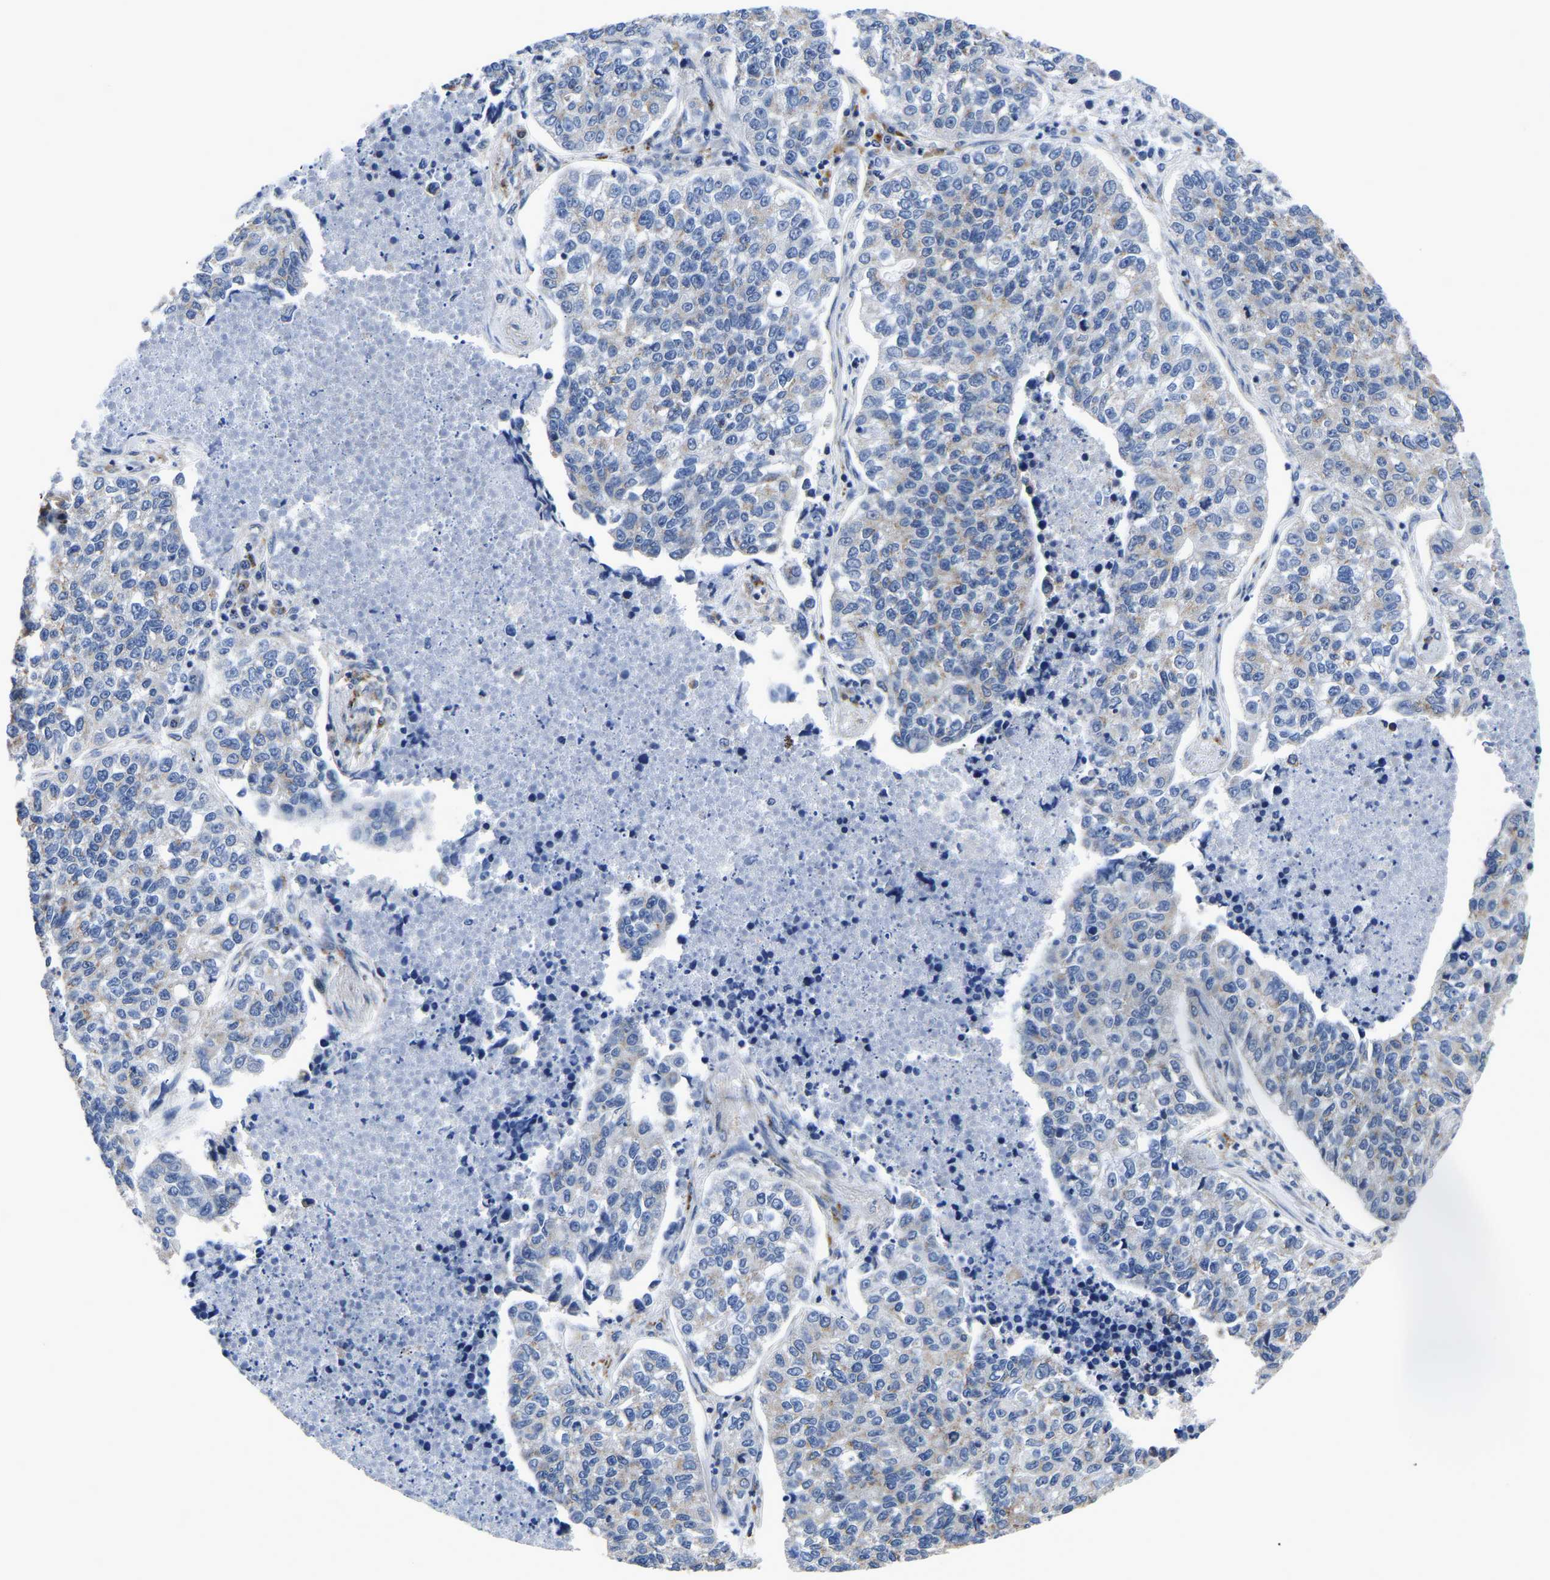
{"staining": {"intensity": "negative", "quantity": "none", "location": "none"}, "tissue": "lung cancer", "cell_type": "Tumor cells", "image_type": "cancer", "snomed": [{"axis": "morphology", "description": "Adenocarcinoma, NOS"}, {"axis": "topography", "description": "Lung"}], "caption": "Immunohistochemistry (IHC) photomicrograph of neoplastic tissue: lung cancer stained with DAB (3,3'-diaminobenzidine) exhibits no significant protein positivity in tumor cells.", "gene": "PDLIM7", "patient": {"sex": "male", "age": 49}}